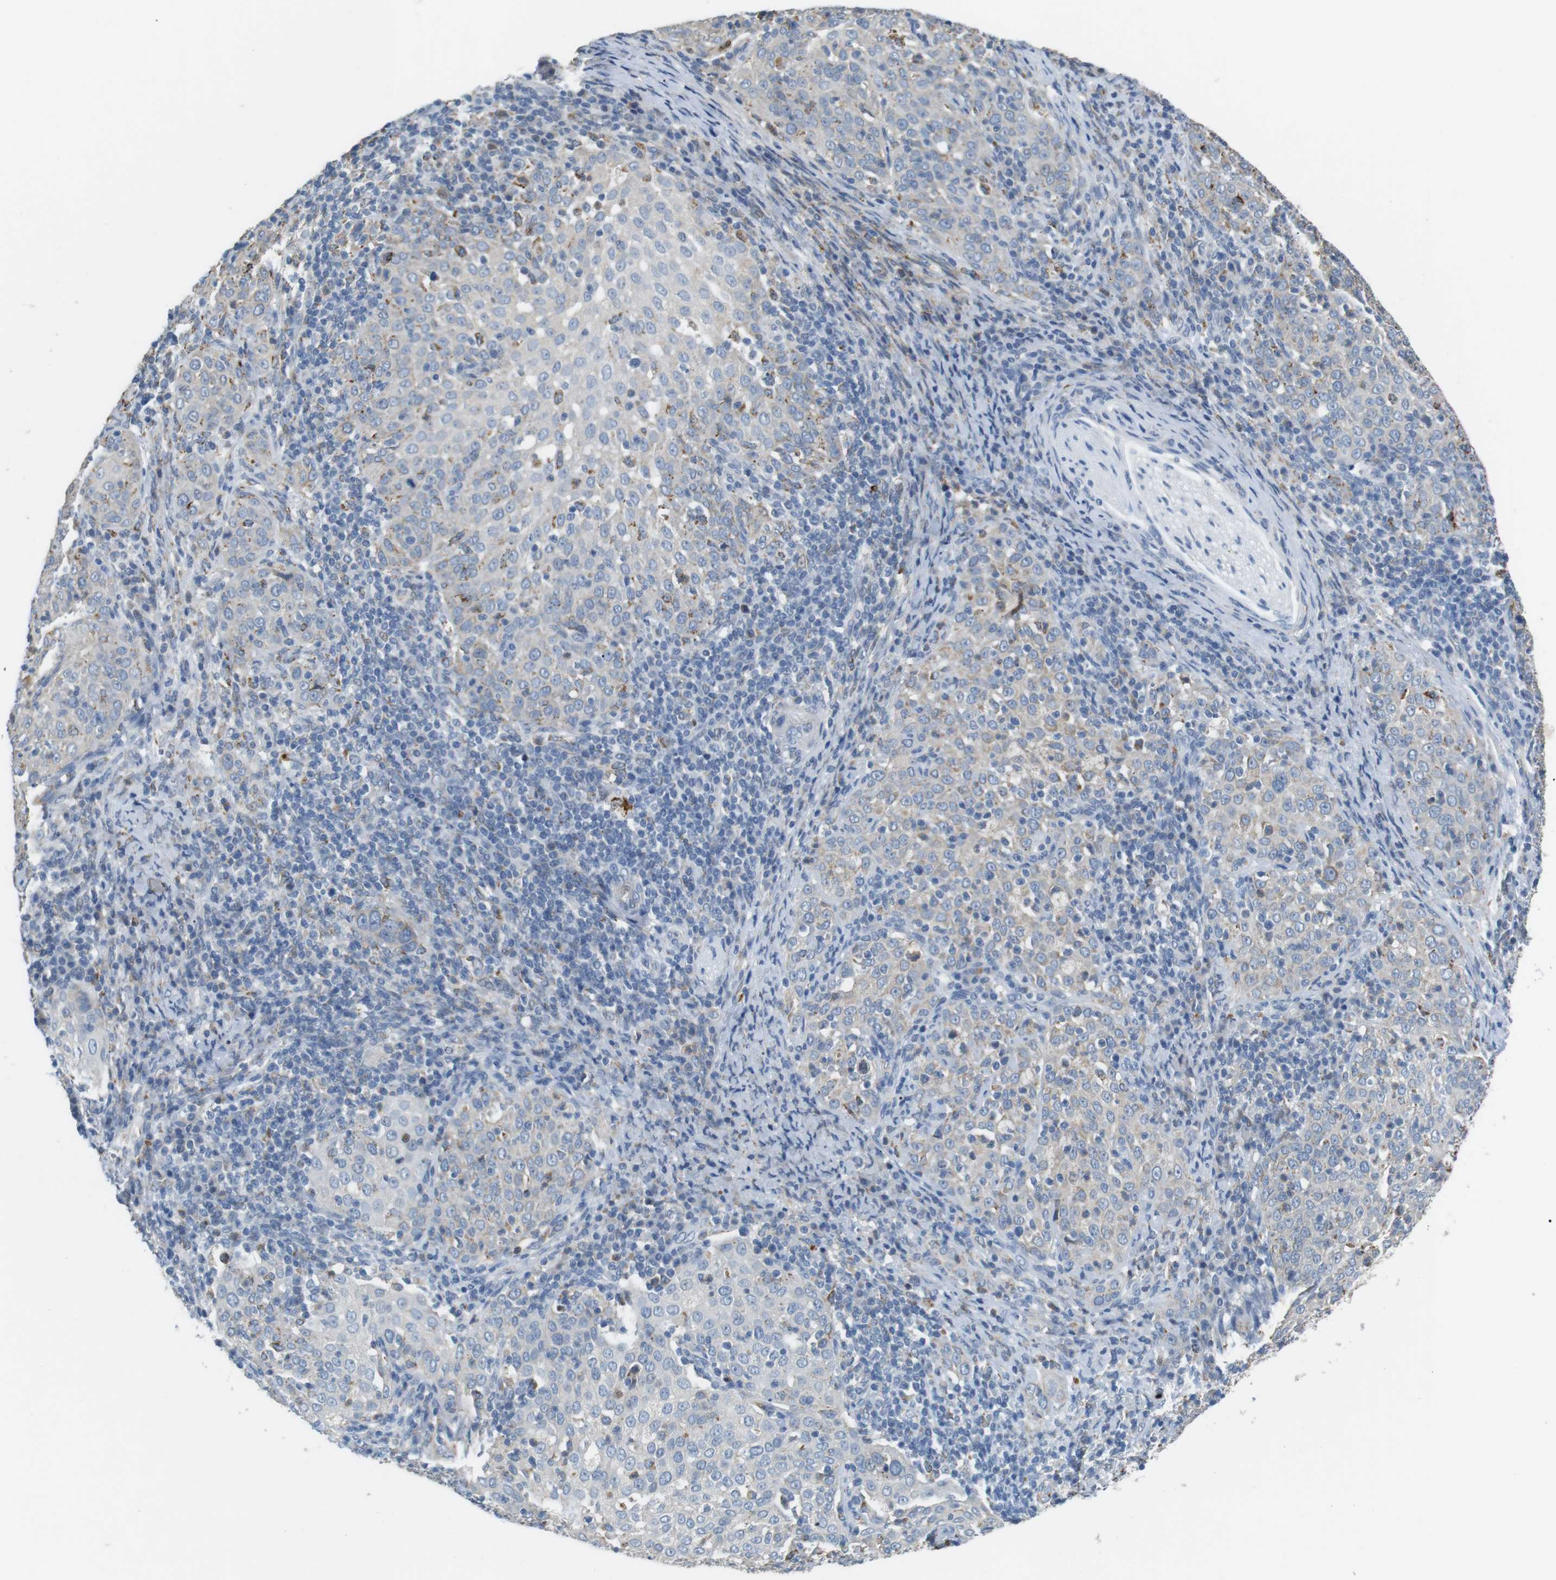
{"staining": {"intensity": "negative", "quantity": "none", "location": "none"}, "tissue": "cervical cancer", "cell_type": "Tumor cells", "image_type": "cancer", "snomed": [{"axis": "morphology", "description": "Squamous cell carcinoma, NOS"}, {"axis": "topography", "description": "Cervix"}], "caption": "An immunohistochemistry (IHC) image of cervical cancer (squamous cell carcinoma) is shown. There is no staining in tumor cells of cervical cancer (squamous cell carcinoma). The staining was performed using DAB to visualize the protein expression in brown, while the nuclei were stained in blue with hematoxylin (Magnification: 20x).", "gene": "CD300E", "patient": {"sex": "female", "age": 51}}